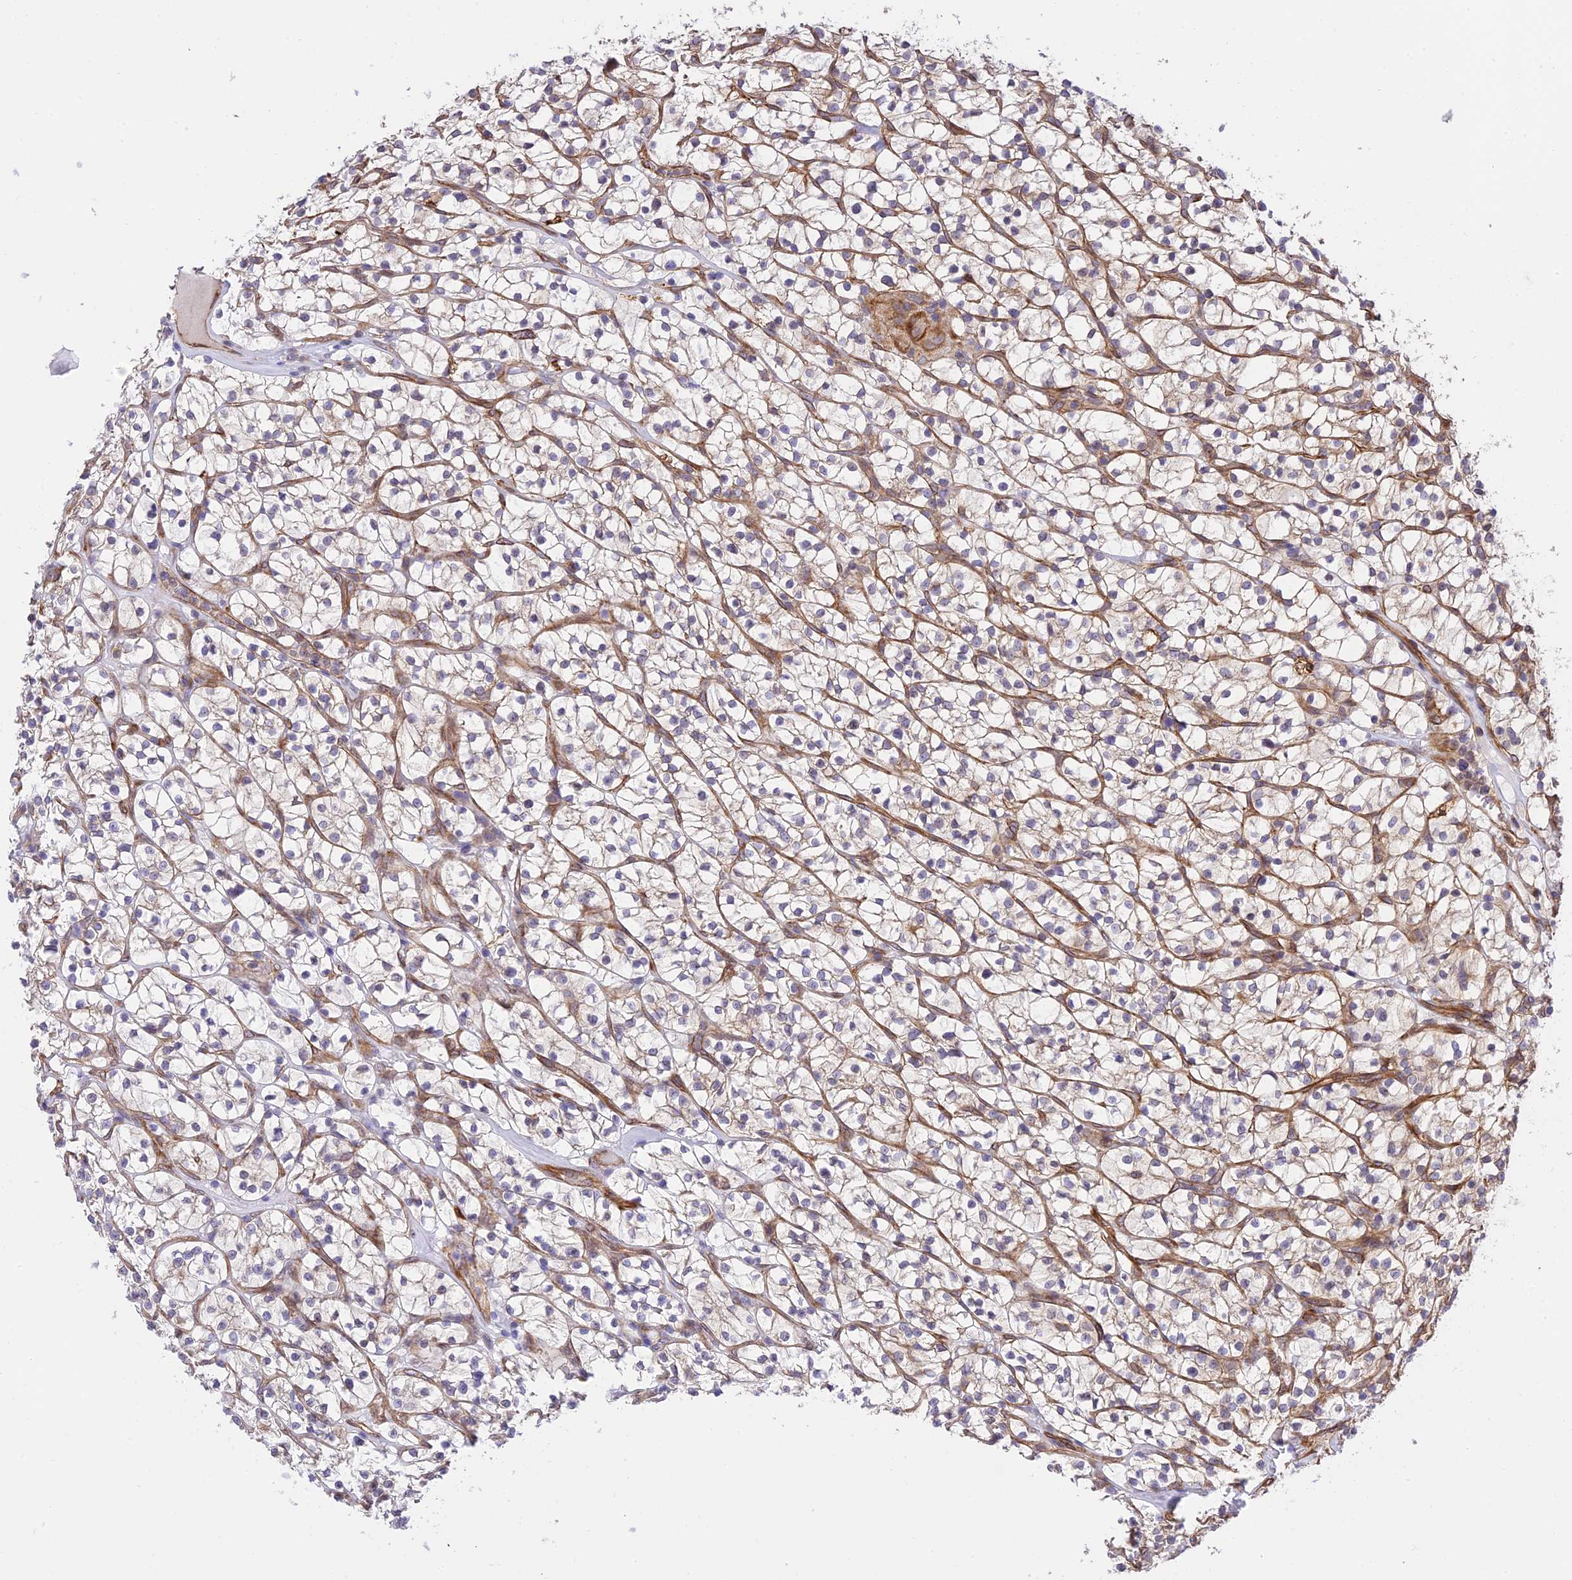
{"staining": {"intensity": "negative", "quantity": "none", "location": "none"}, "tissue": "renal cancer", "cell_type": "Tumor cells", "image_type": "cancer", "snomed": [{"axis": "morphology", "description": "Adenocarcinoma, NOS"}, {"axis": "topography", "description": "Kidney"}], "caption": "Human renal adenocarcinoma stained for a protein using immunohistochemistry displays no staining in tumor cells.", "gene": "EXOC3L4", "patient": {"sex": "female", "age": 64}}